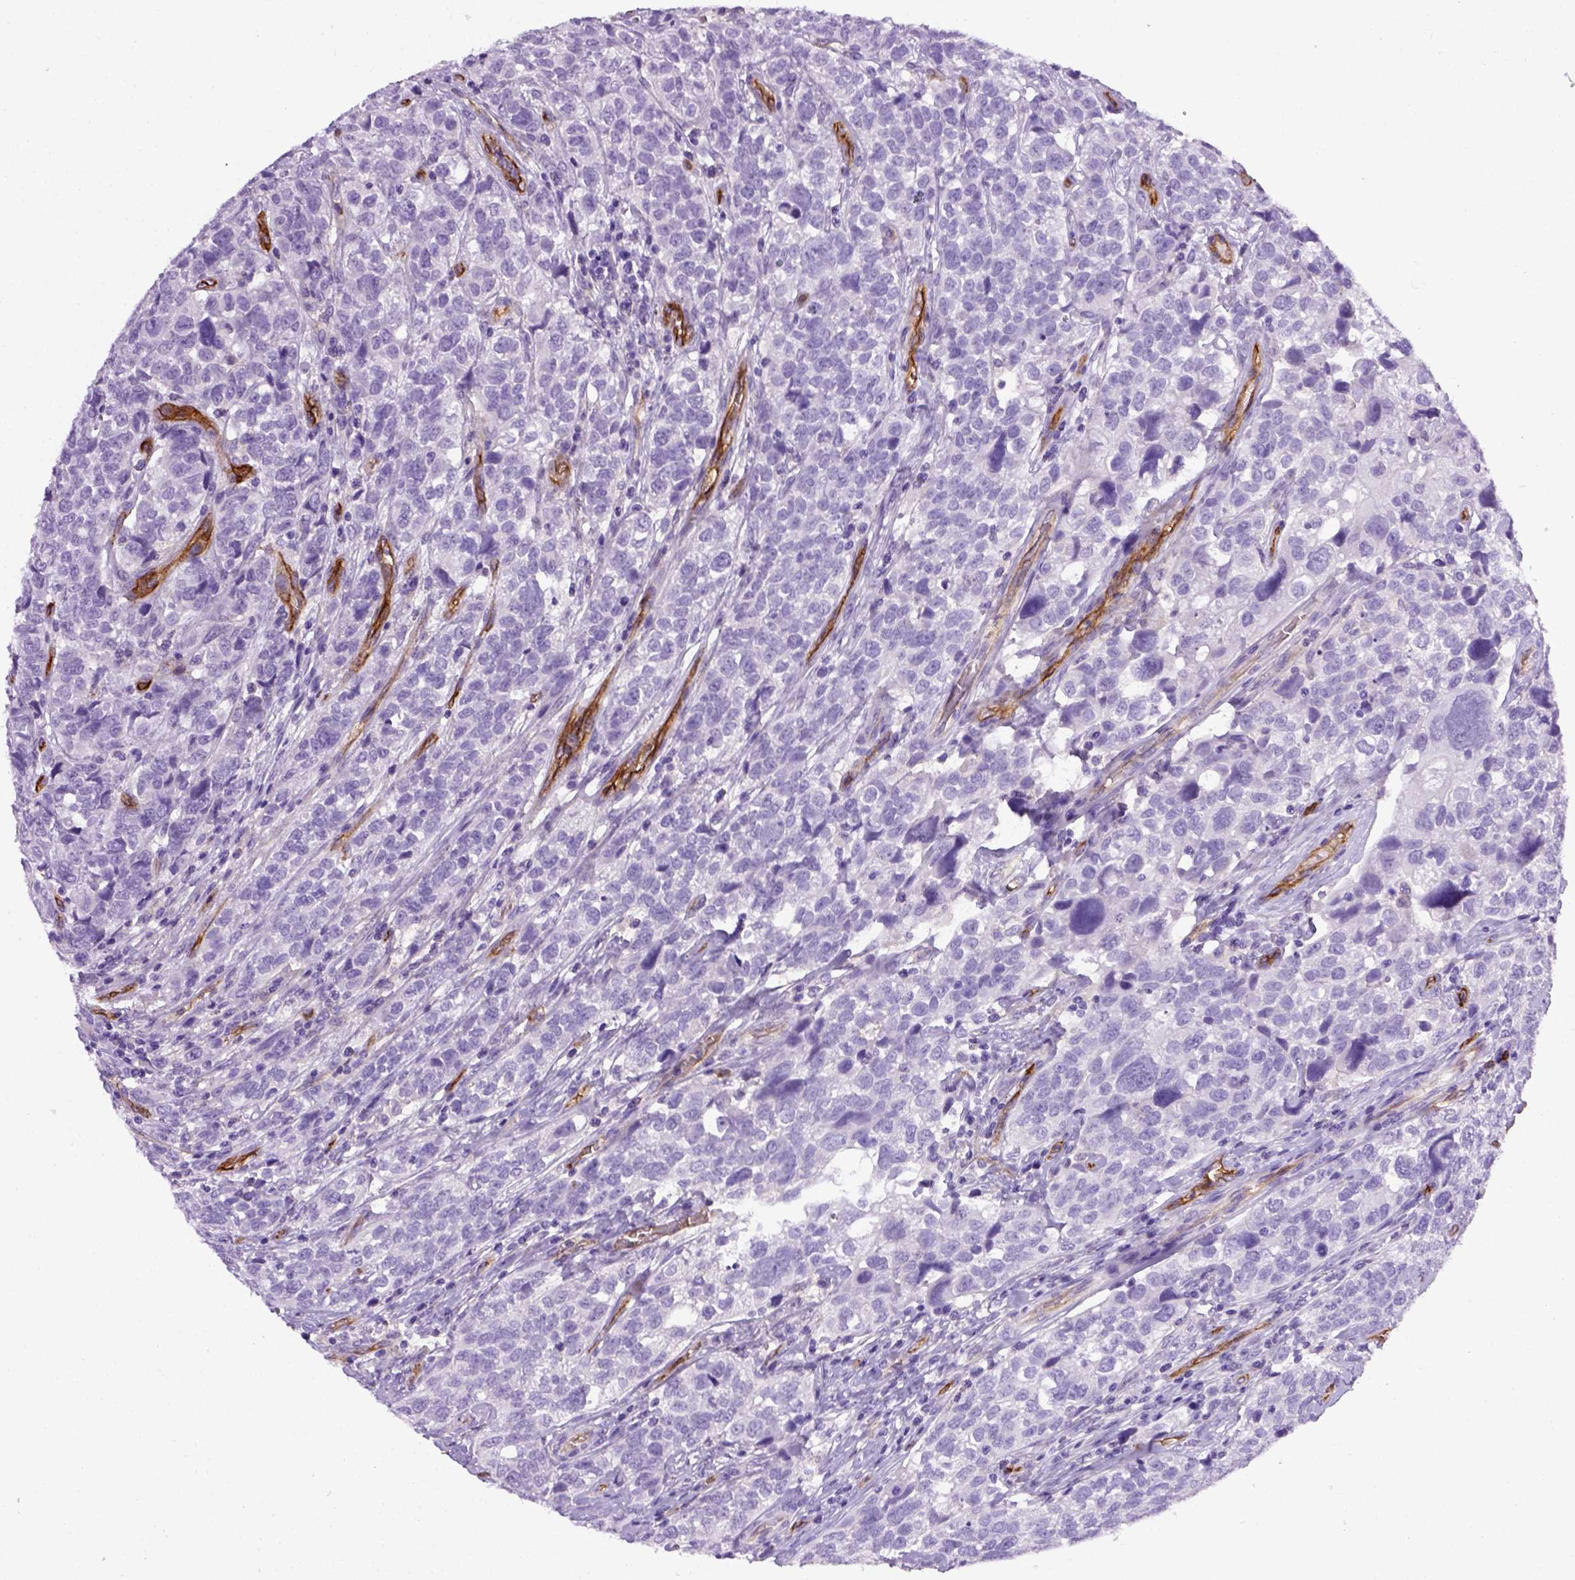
{"staining": {"intensity": "negative", "quantity": "none", "location": "none"}, "tissue": "urothelial cancer", "cell_type": "Tumor cells", "image_type": "cancer", "snomed": [{"axis": "morphology", "description": "Urothelial carcinoma, High grade"}, {"axis": "topography", "description": "Urinary bladder"}], "caption": "DAB immunohistochemical staining of human high-grade urothelial carcinoma demonstrates no significant expression in tumor cells.", "gene": "ENG", "patient": {"sex": "female", "age": 58}}